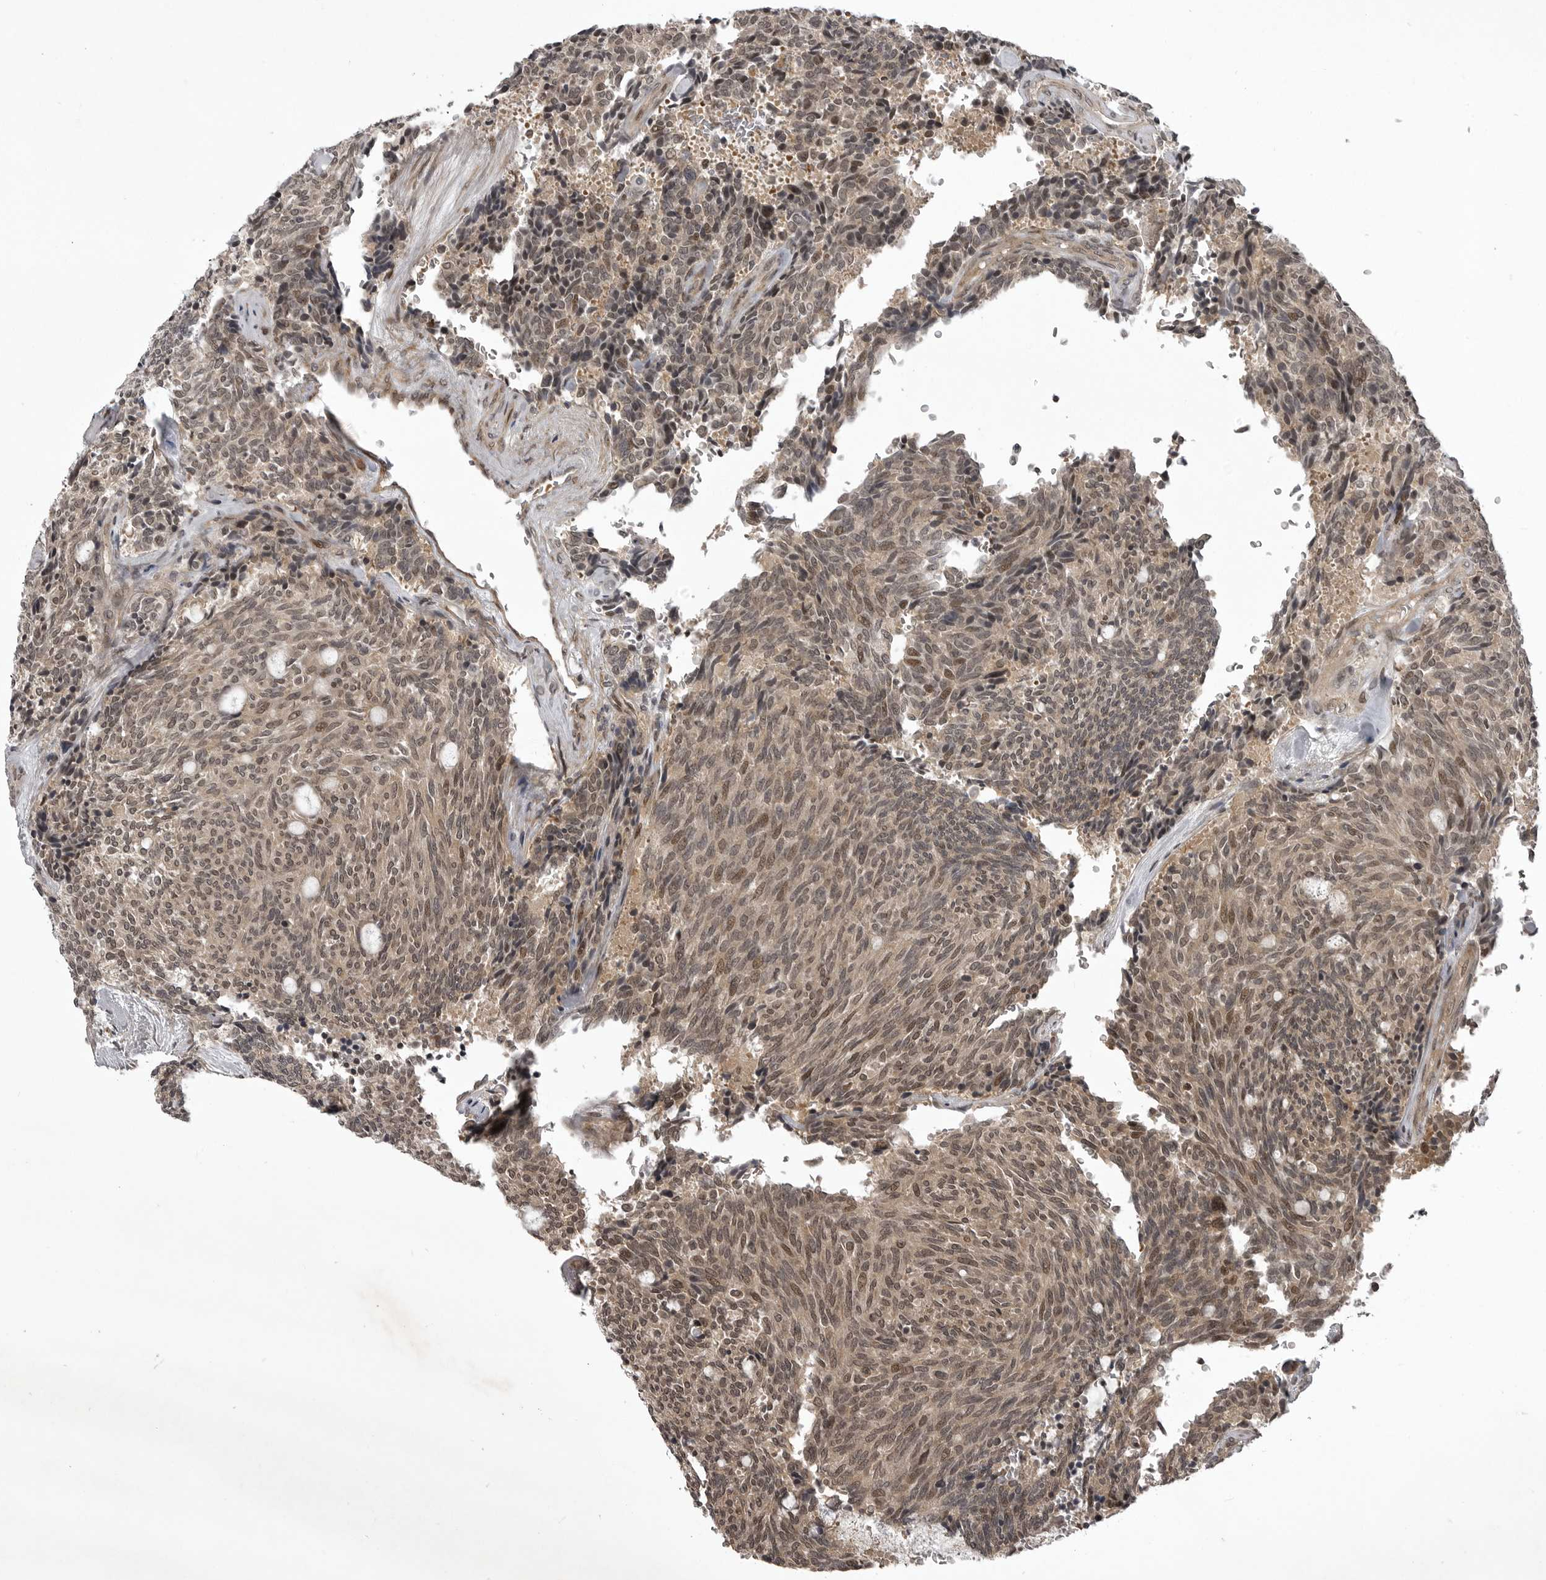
{"staining": {"intensity": "moderate", "quantity": ">75%", "location": "nuclear"}, "tissue": "carcinoid", "cell_type": "Tumor cells", "image_type": "cancer", "snomed": [{"axis": "morphology", "description": "Carcinoid, malignant, NOS"}, {"axis": "topography", "description": "Pancreas"}], "caption": "This is a micrograph of IHC staining of carcinoid (malignant), which shows moderate positivity in the nuclear of tumor cells.", "gene": "SNX16", "patient": {"sex": "female", "age": 54}}